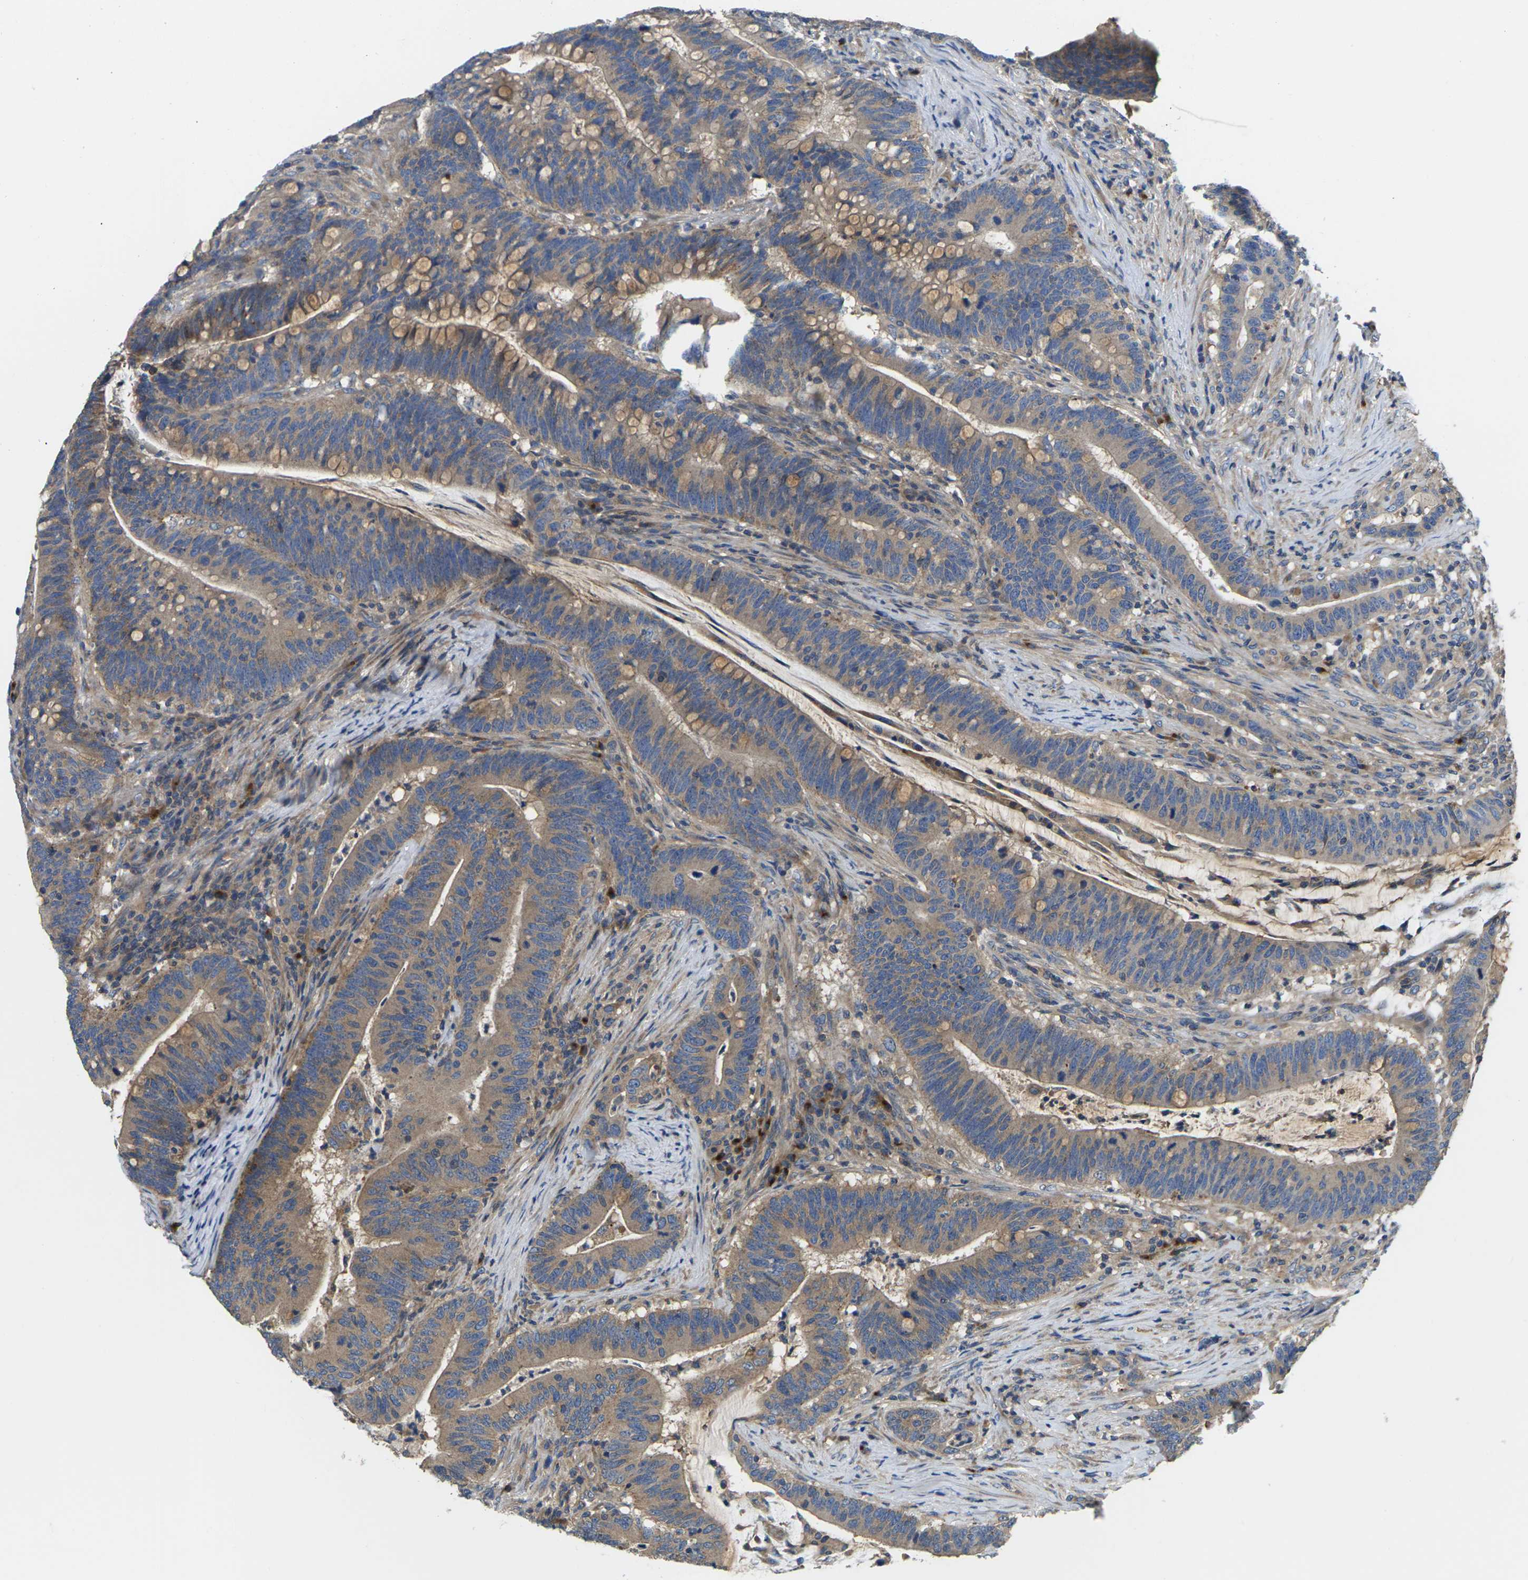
{"staining": {"intensity": "weak", "quantity": ">75%", "location": "cytoplasmic/membranous"}, "tissue": "colorectal cancer", "cell_type": "Tumor cells", "image_type": "cancer", "snomed": [{"axis": "morphology", "description": "Normal tissue, NOS"}, {"axis": "morphology", "description": "Adenocarcinoma, NOS"}, {"axis": "topography", "description": "Colon"}], "caption": "Colorectal adenocarcinoma was stained to show a protein in brown. There is low levels of weak cytoplasmic/membranous positivity in about >75% of tumor cells.", "gene": "TMCC2", "patient": {"sex": "female", "age": 66}}